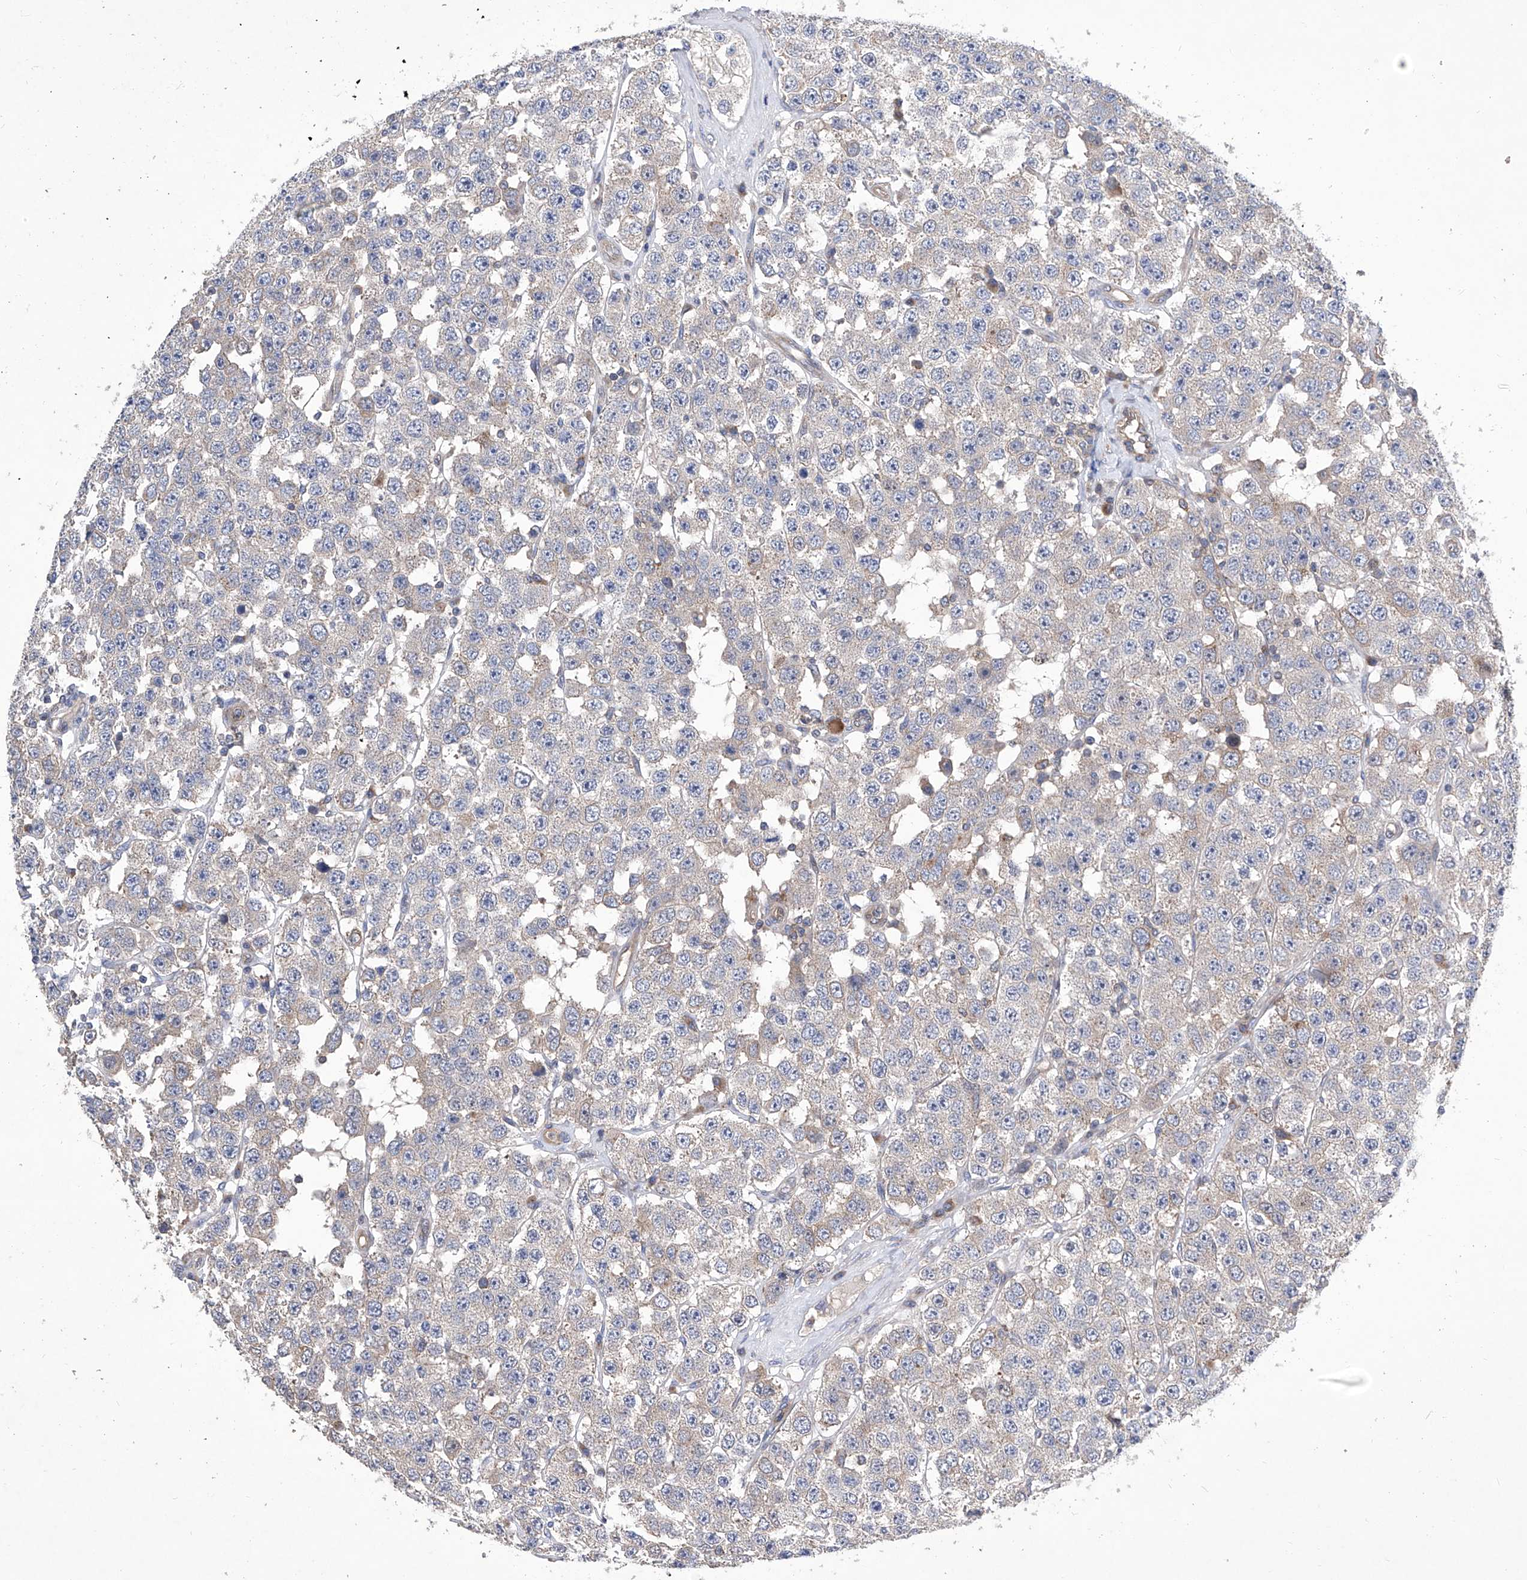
{"staining": {"intensity": "negative", "quantity": "none", "location": "none"}, "tissue": "testis cancer", "cell_type": "Tumor cells", "image_type": "cancer", "snomed": [{"axis": "morphology", "description": "Seminoma, NOS"}, {"axis": "topography", "description": "Testis"}], "caption": "Tumor cells show no significant expression in seminoma (testis).", "gene": "TJAP1", "patient": {"sex": "male", "age": 28}}